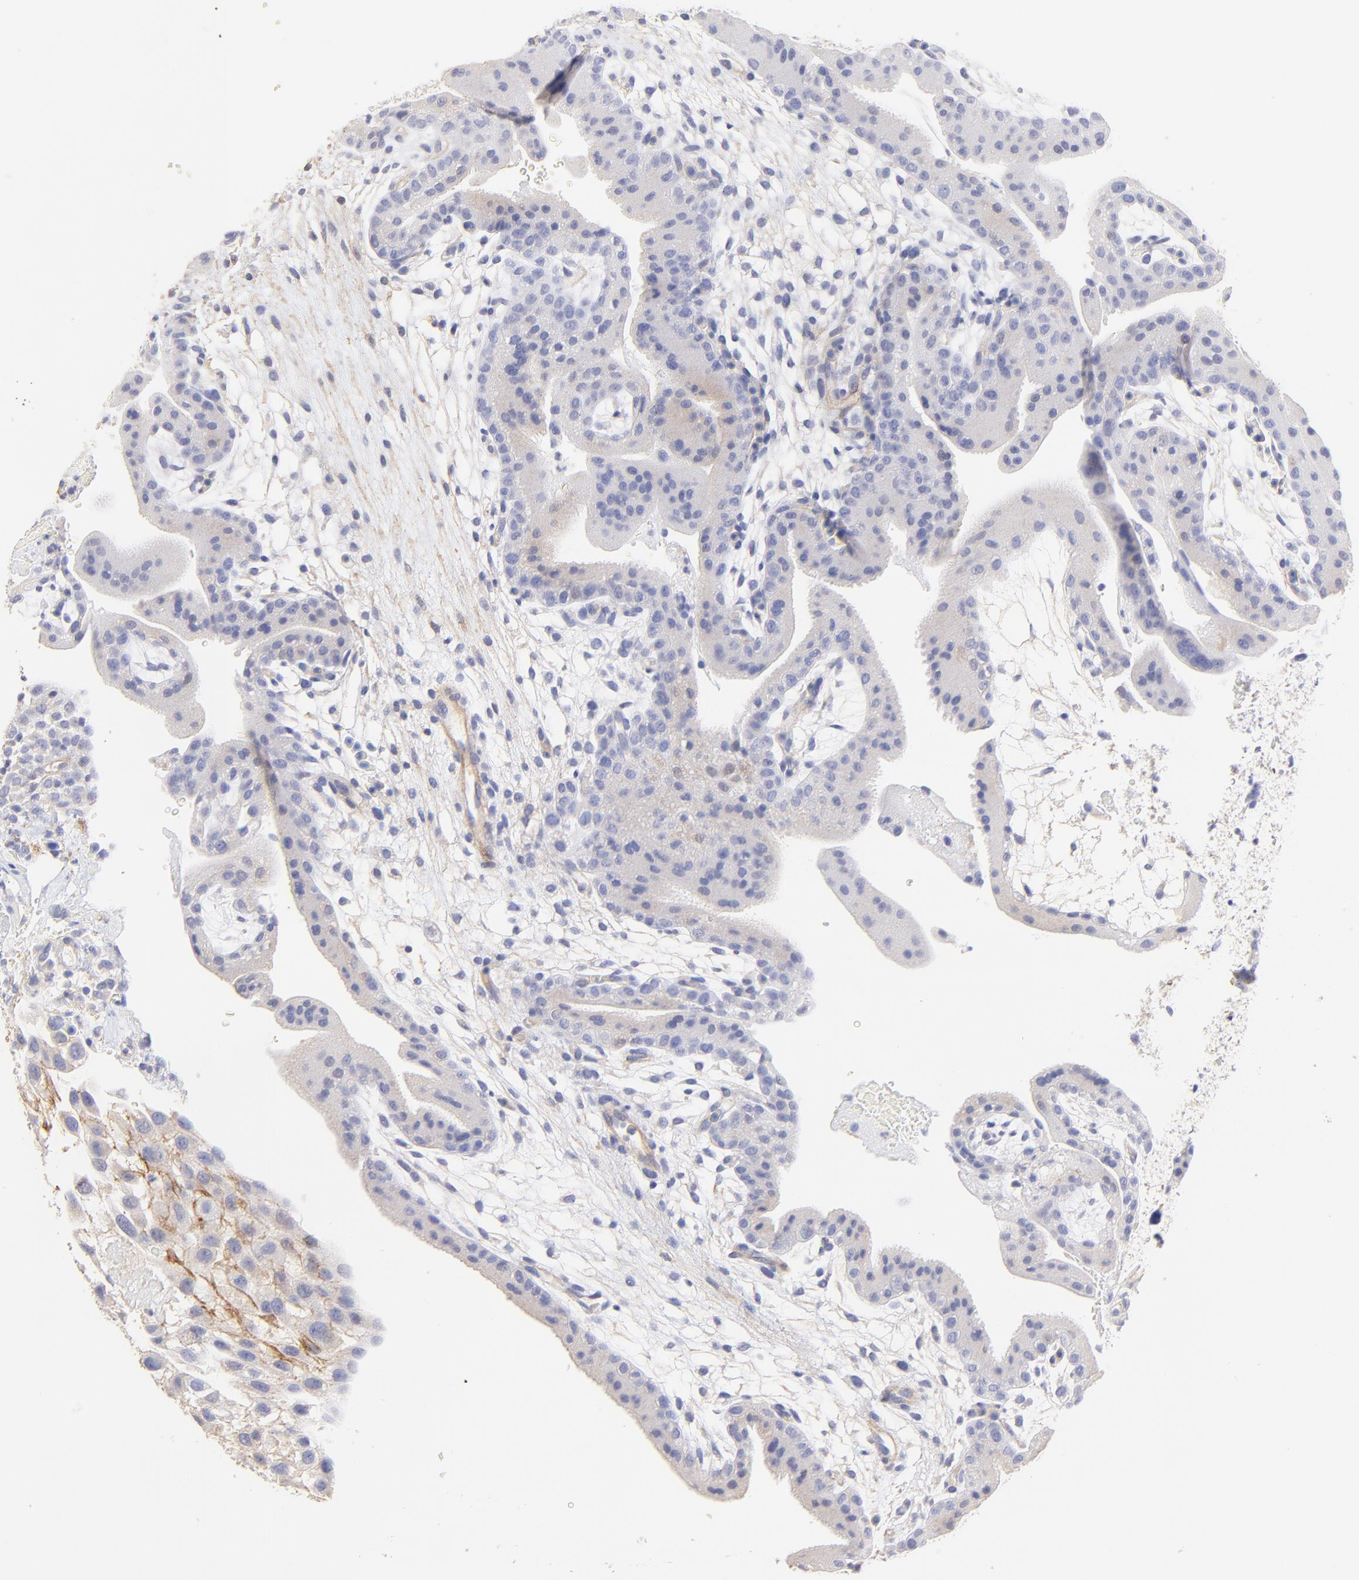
{"staining": {"intensity": "weak", "quantity": "<25%", "location": "cytoplasmic/membranous"}, "tissue": "placenta", "cell_type": "Decidual cells", "image_type": "normal", "snomed": [{"axis": "morphology", "description": "Normal tissue, NOS"}, {"axis": "topography", "description": "Placenta"}], "caption": "High power microscopy photomicrograph of an immunohistochemistry micrograph of benign placenta, revealing no significant staining in decidual cells.", "gene": "ACTRT1", "patient": {"sex": "female", "age": 19}}